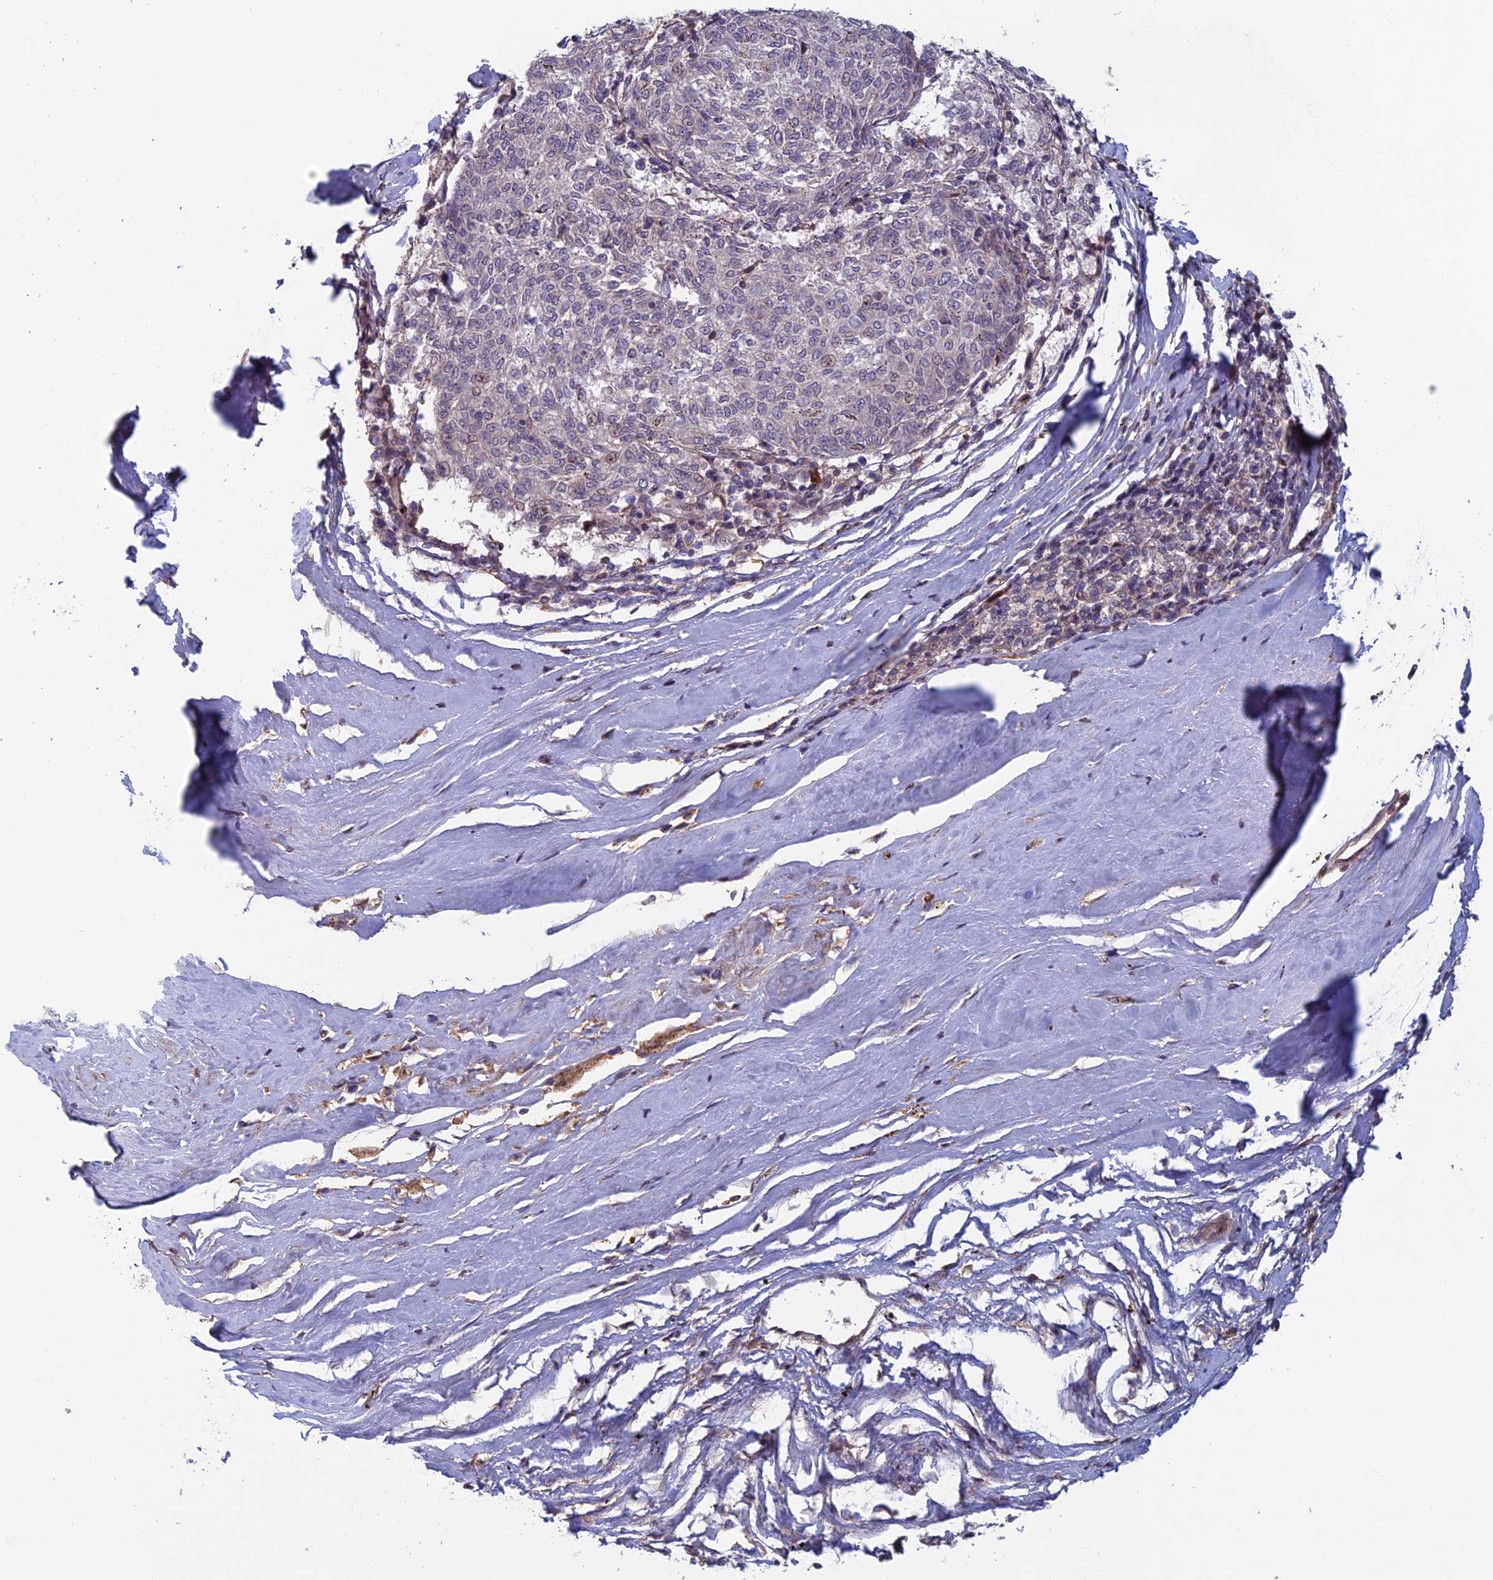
{"staining": {"intensity": "negative", "quantity": "none", "location": "none"}, "tissue": "melanoma", "cell_type": "Tumor cells", "image_type": "cancer", "snomed": [{"axis": "morphology", "description": "Malignant melanoma, NOS"}, {"axis": "topography", "description": "Skin"}], "caption": "Tumor cells are negative for protein expression in human melanoma. (DAB (3,3'-diaminobenzidine) immunohistochemistry (IHC), high magnification).", "gene": "CCDC183", "patient": {"sex": "female", "age": 72}}